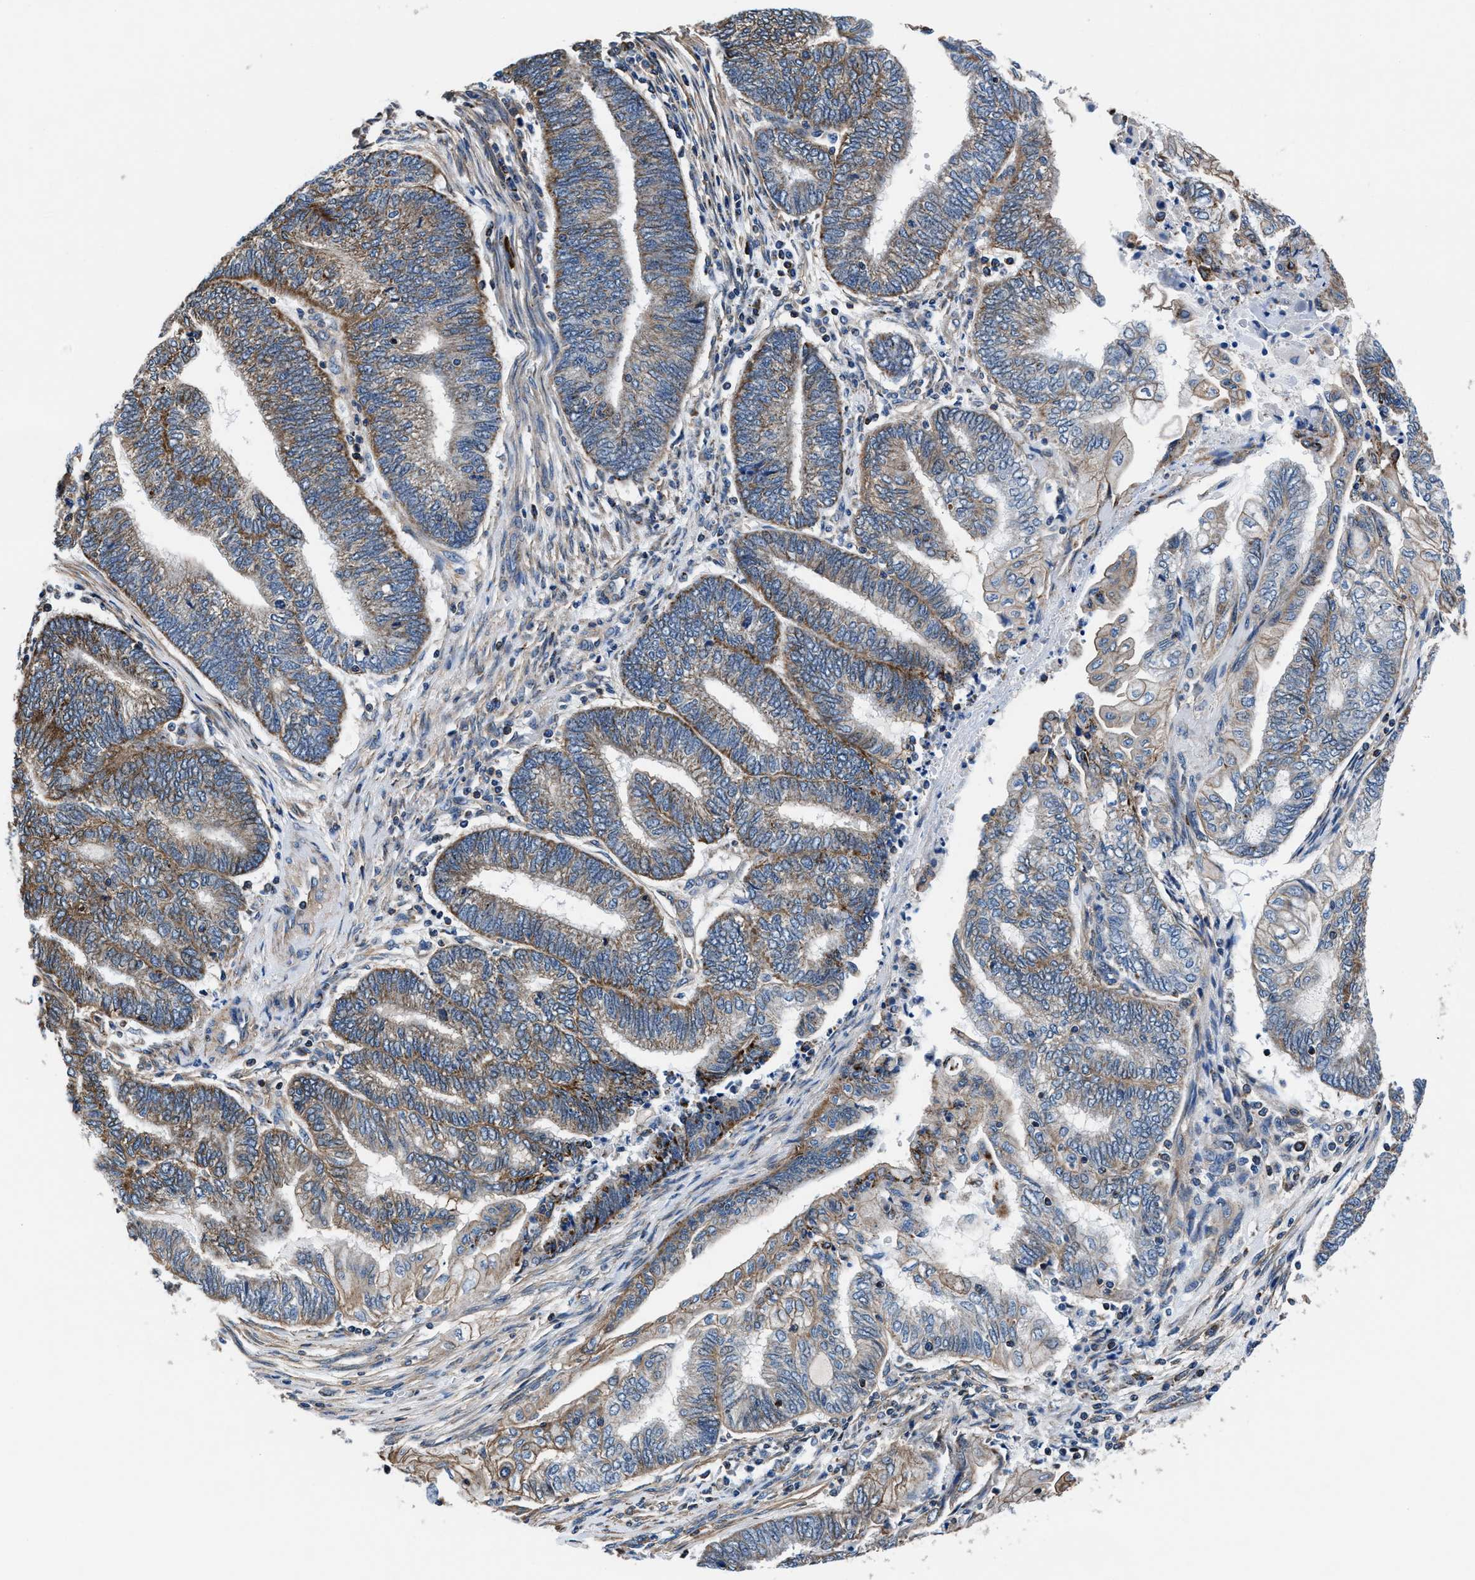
{"staining": {"intensity": "moderate", "quantity": ">75%", "location": "cytoplasmic/membranous"}, "tissue": "endometrial cancer", "cell_type": "Tumor cells", "image_type": "cancer", "snomed": [{"axis": "morphology", "description": "Adenocarcinoma, NOS"}, {"axis": "topography", "description": "Uterus"}, {"axis": "topography", "description": "Endometrium"}], "caption": "Protein analysis of adenocarcinoma (endometrial) tissue displays moderate cytoplasmic/membranous positivity in about >75% of tumor cells. Using DAB (brown) and hematoxylin (blue) stains, captured at high magnification using brightfield microscopy.", "gene": "NKTR", "patient": {"sex": "female", "age": 70}}